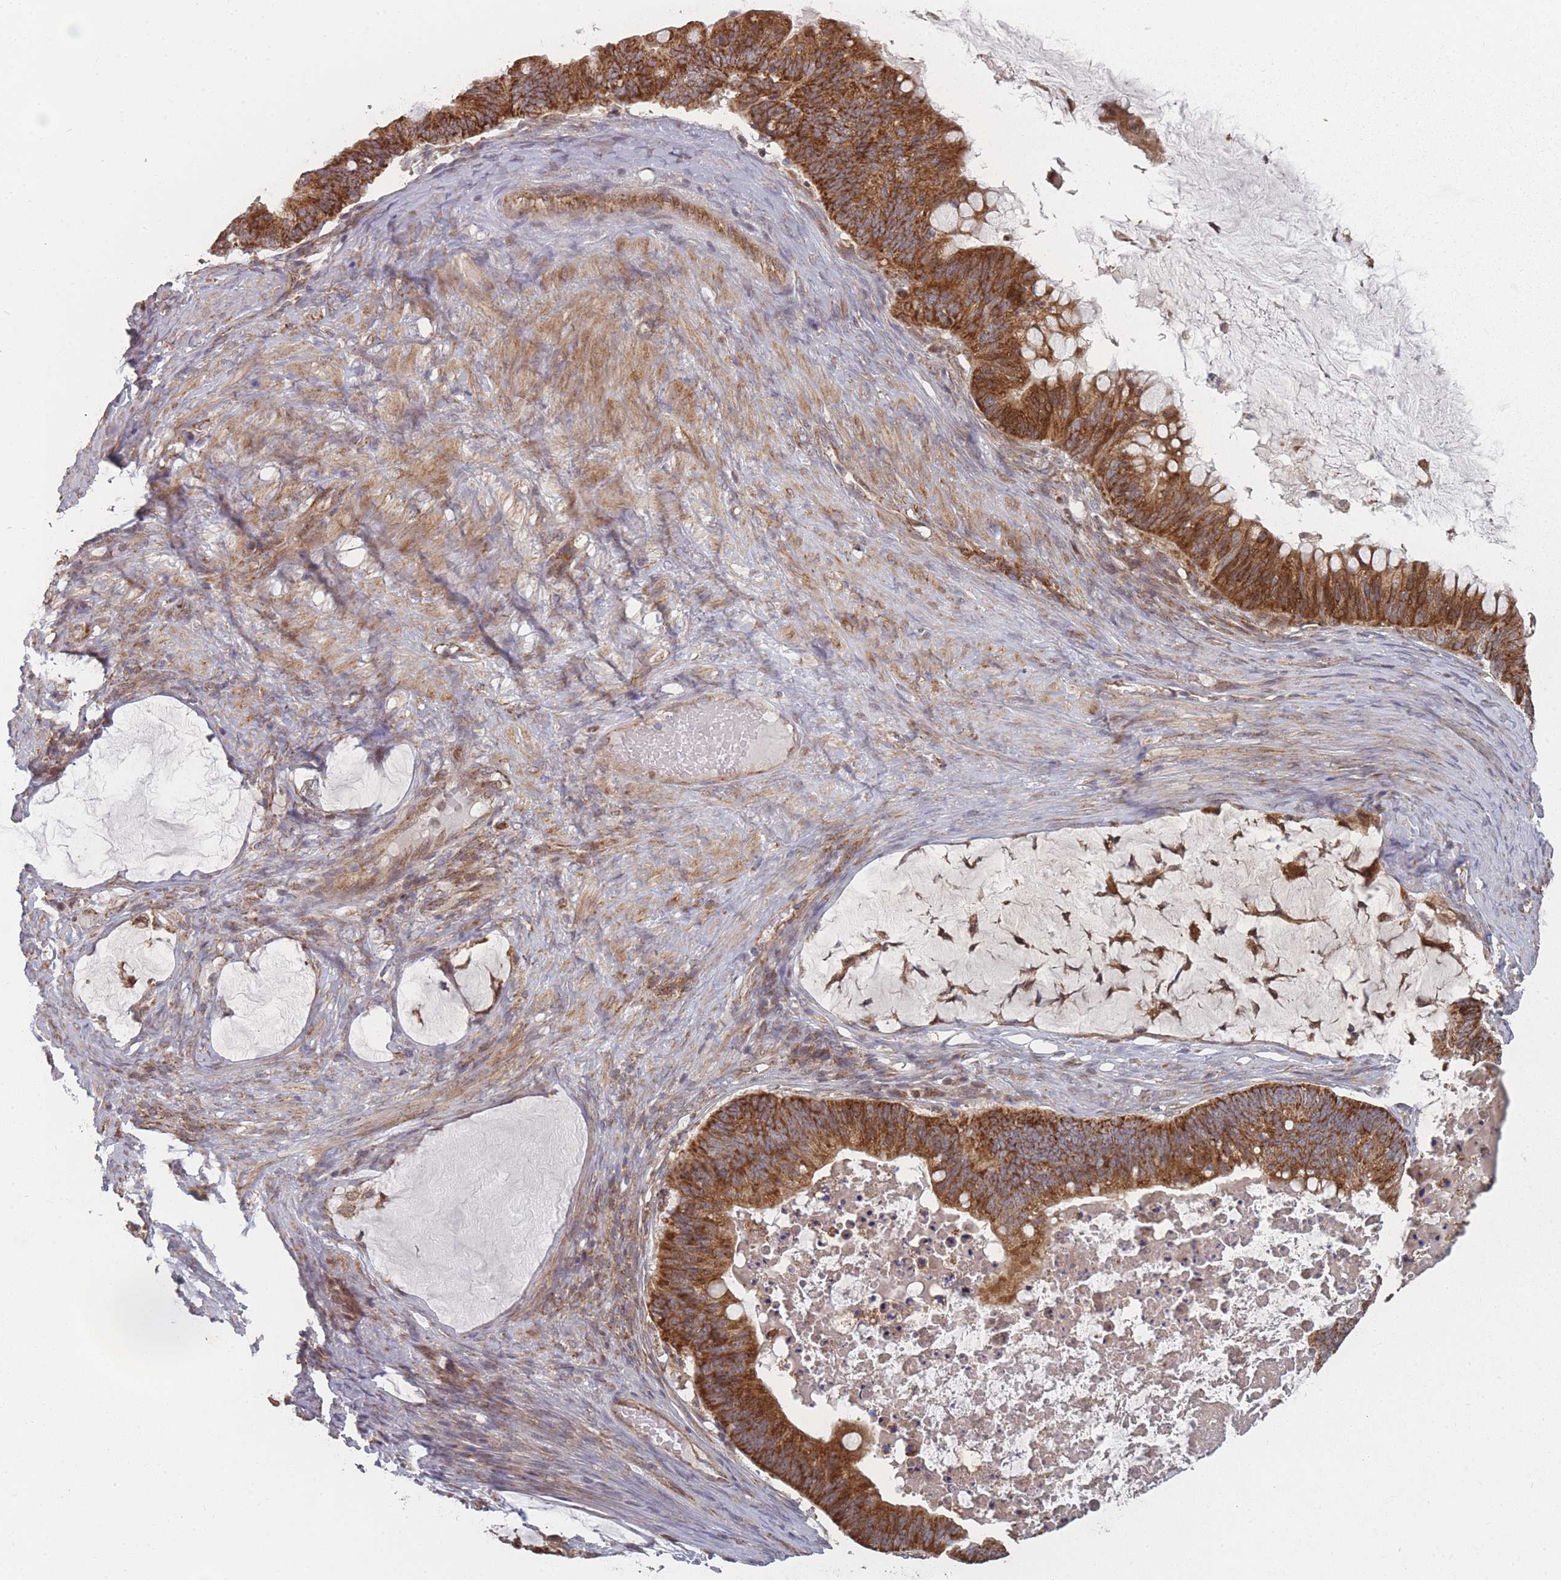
{"staining": {"intensity": "strong", "quantity": ">75%", "location": "cytoplasmic/membranous"}, "tissue": "ovarian cancer", "cell_type": "Tumor cells", "image_type": "cancer", "snomed": [{"axis": "morphology", "description": "Cystadenocarcinoma, mucinous, NOS"}, {"axis": "topography", "description": "Ovary"}], "caption": "Immunohistochemistry (IHC) staining of ovarian mucinous cystadenocarcinoma, which demonstrates high levels of strong cytoplasmic/membranous positivity in approximately >75% of tumor cells indicating strong cytoplasmic/membranous protein staining. The staining was performed using DAB (3,3'-diaminobenzidine) (brown) for protein detection and nuclei were counterstained in hematoxylin (blue).", "gene": "PSMB3", "patient": {"sex": "female", "age": 61}}